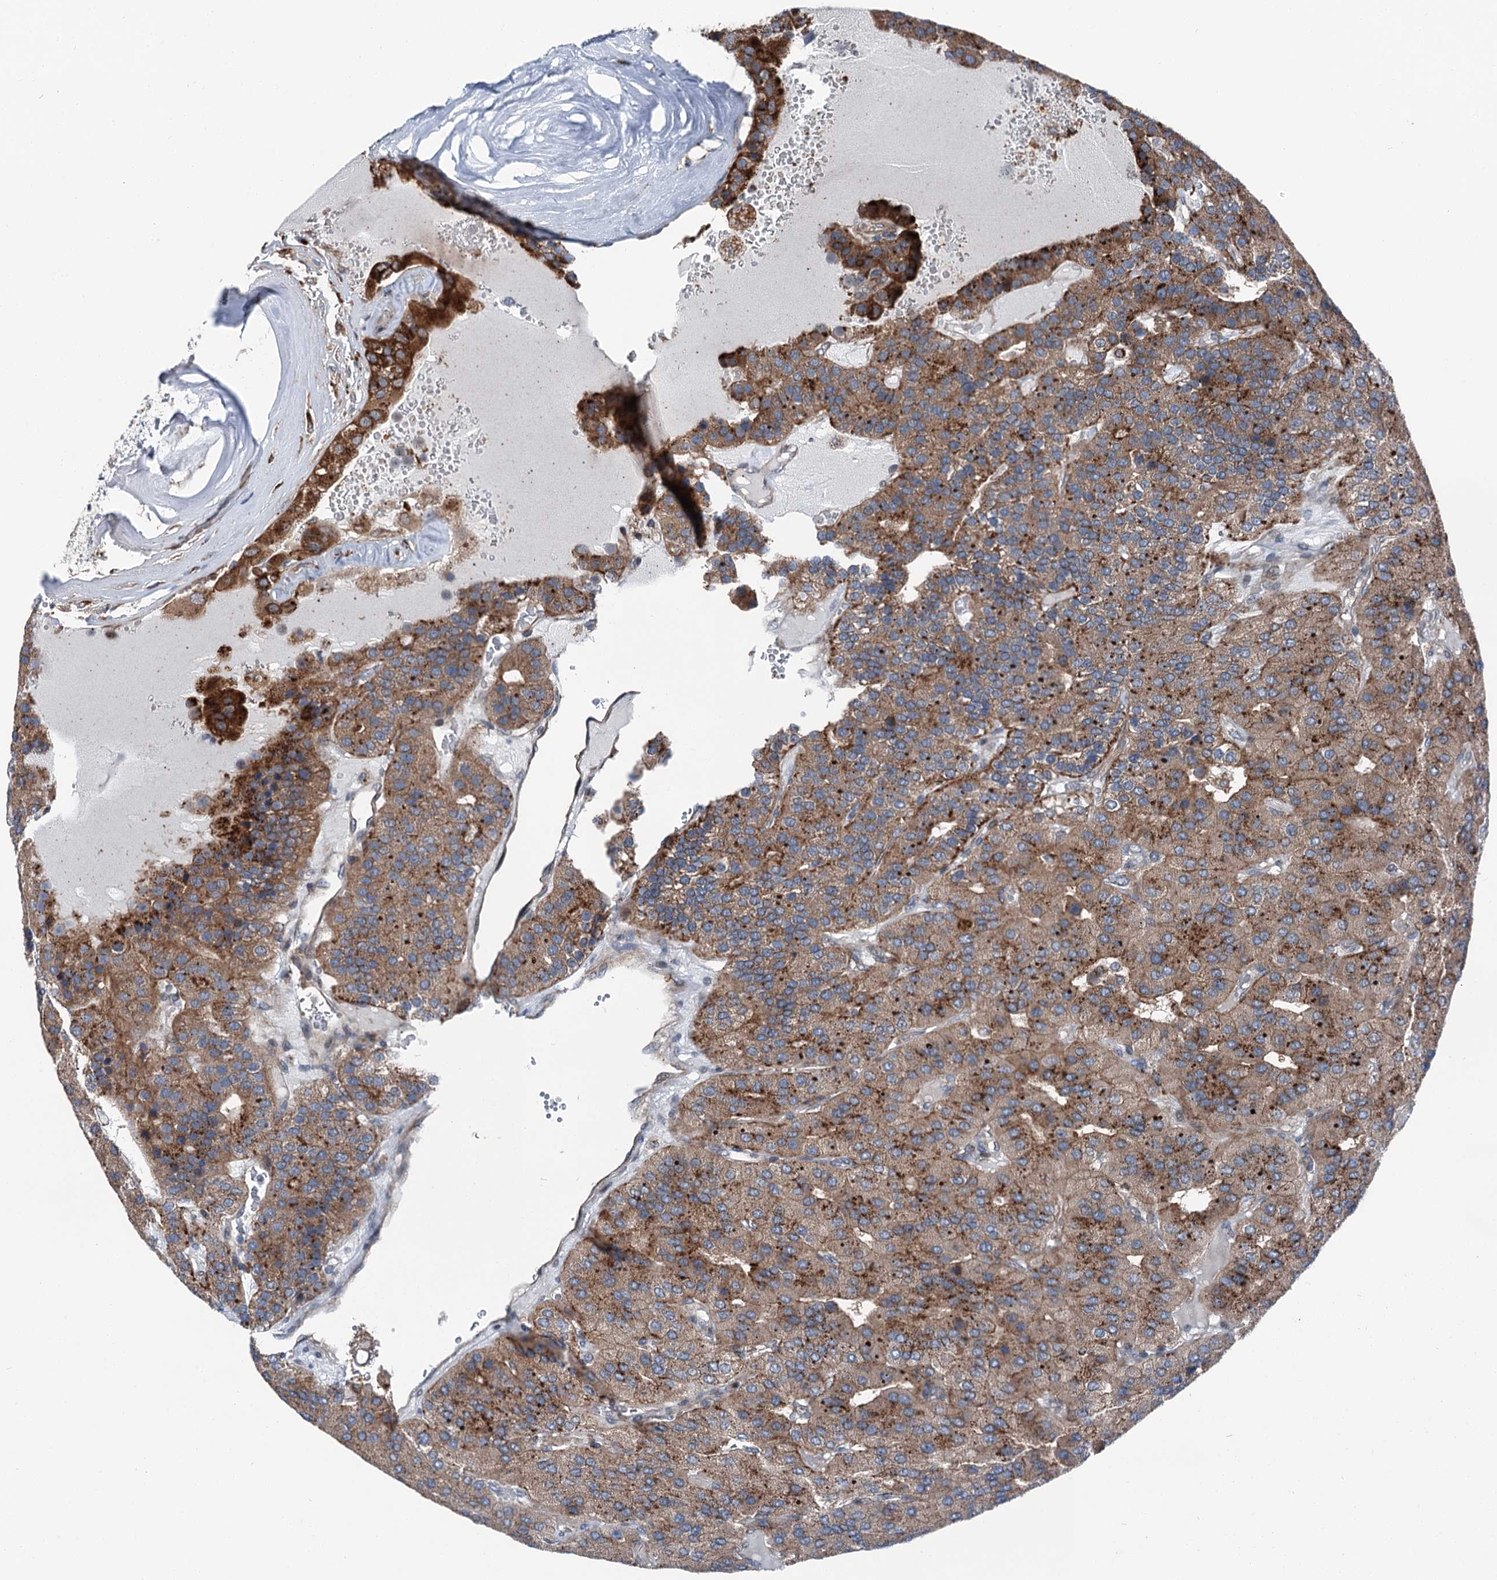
{"staining": {"intensity": "moderate", "quantity": ">75%", "location": "cytoplasmic/membranous"}, "tissue": "parathyroid gland", "cell_type": "Glandular cells", "image_type": "normal", "snomed": [{"axis": "morphology", "description": "Normal tissue, NOS"}, {"axis": "morphology", "description": "Adenoma, NOS"}, {"axis": "topography", "description": "Parathyroid gland"}], "caption": "Normal parathyroid gland displays moderate cytoplasmic/membranous expression in approximately >75% of glandular cells, visualized by immunohistochemistry. (DAB IHC, brown staining for protein, blue staining for nuclei).", "gene": "POLR1D", "patient": {"sex": "female", "age": 86}}